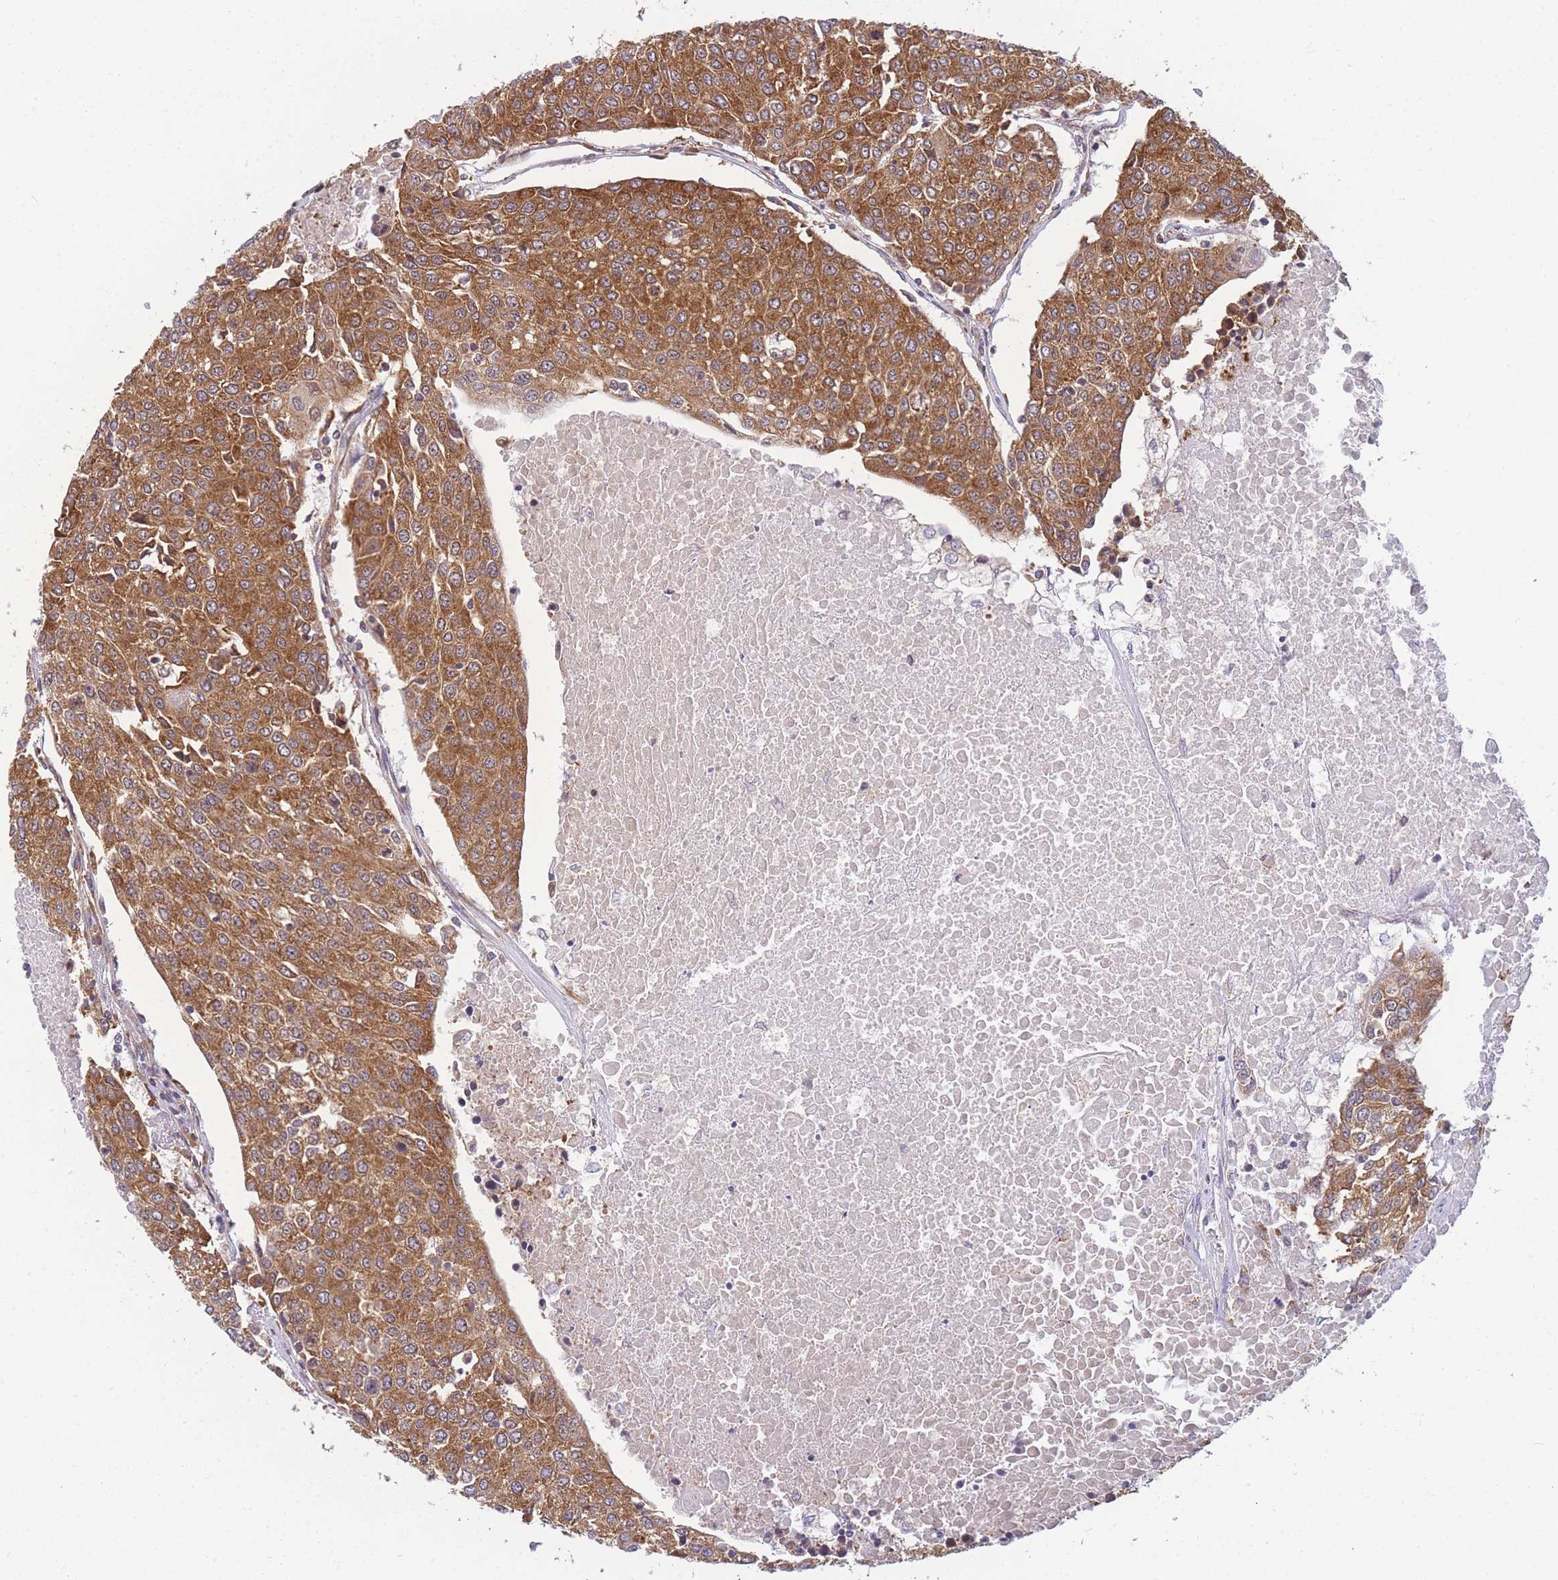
{"staining": {"intensity": "moderate", "quantity": ">75%", "location": "cytoplasmic/membranous"}, "tissue": "urothelial cancer", "cell_type": "Tumor cells", "image_type": "cancer", "snomed": [{"axis": "morphology", "description": "Urothelial carcinoma, High grade"}, {"axis": "topography", "description": "Urinary bladder"}], "caption": "Moderate cytoplasmic/membranous expression is present in about >75% of tumor cells in urothelial carcinoma (high-grade).", "gene": "MRPL23", "patient": {"sex": "female", "age": 85}}